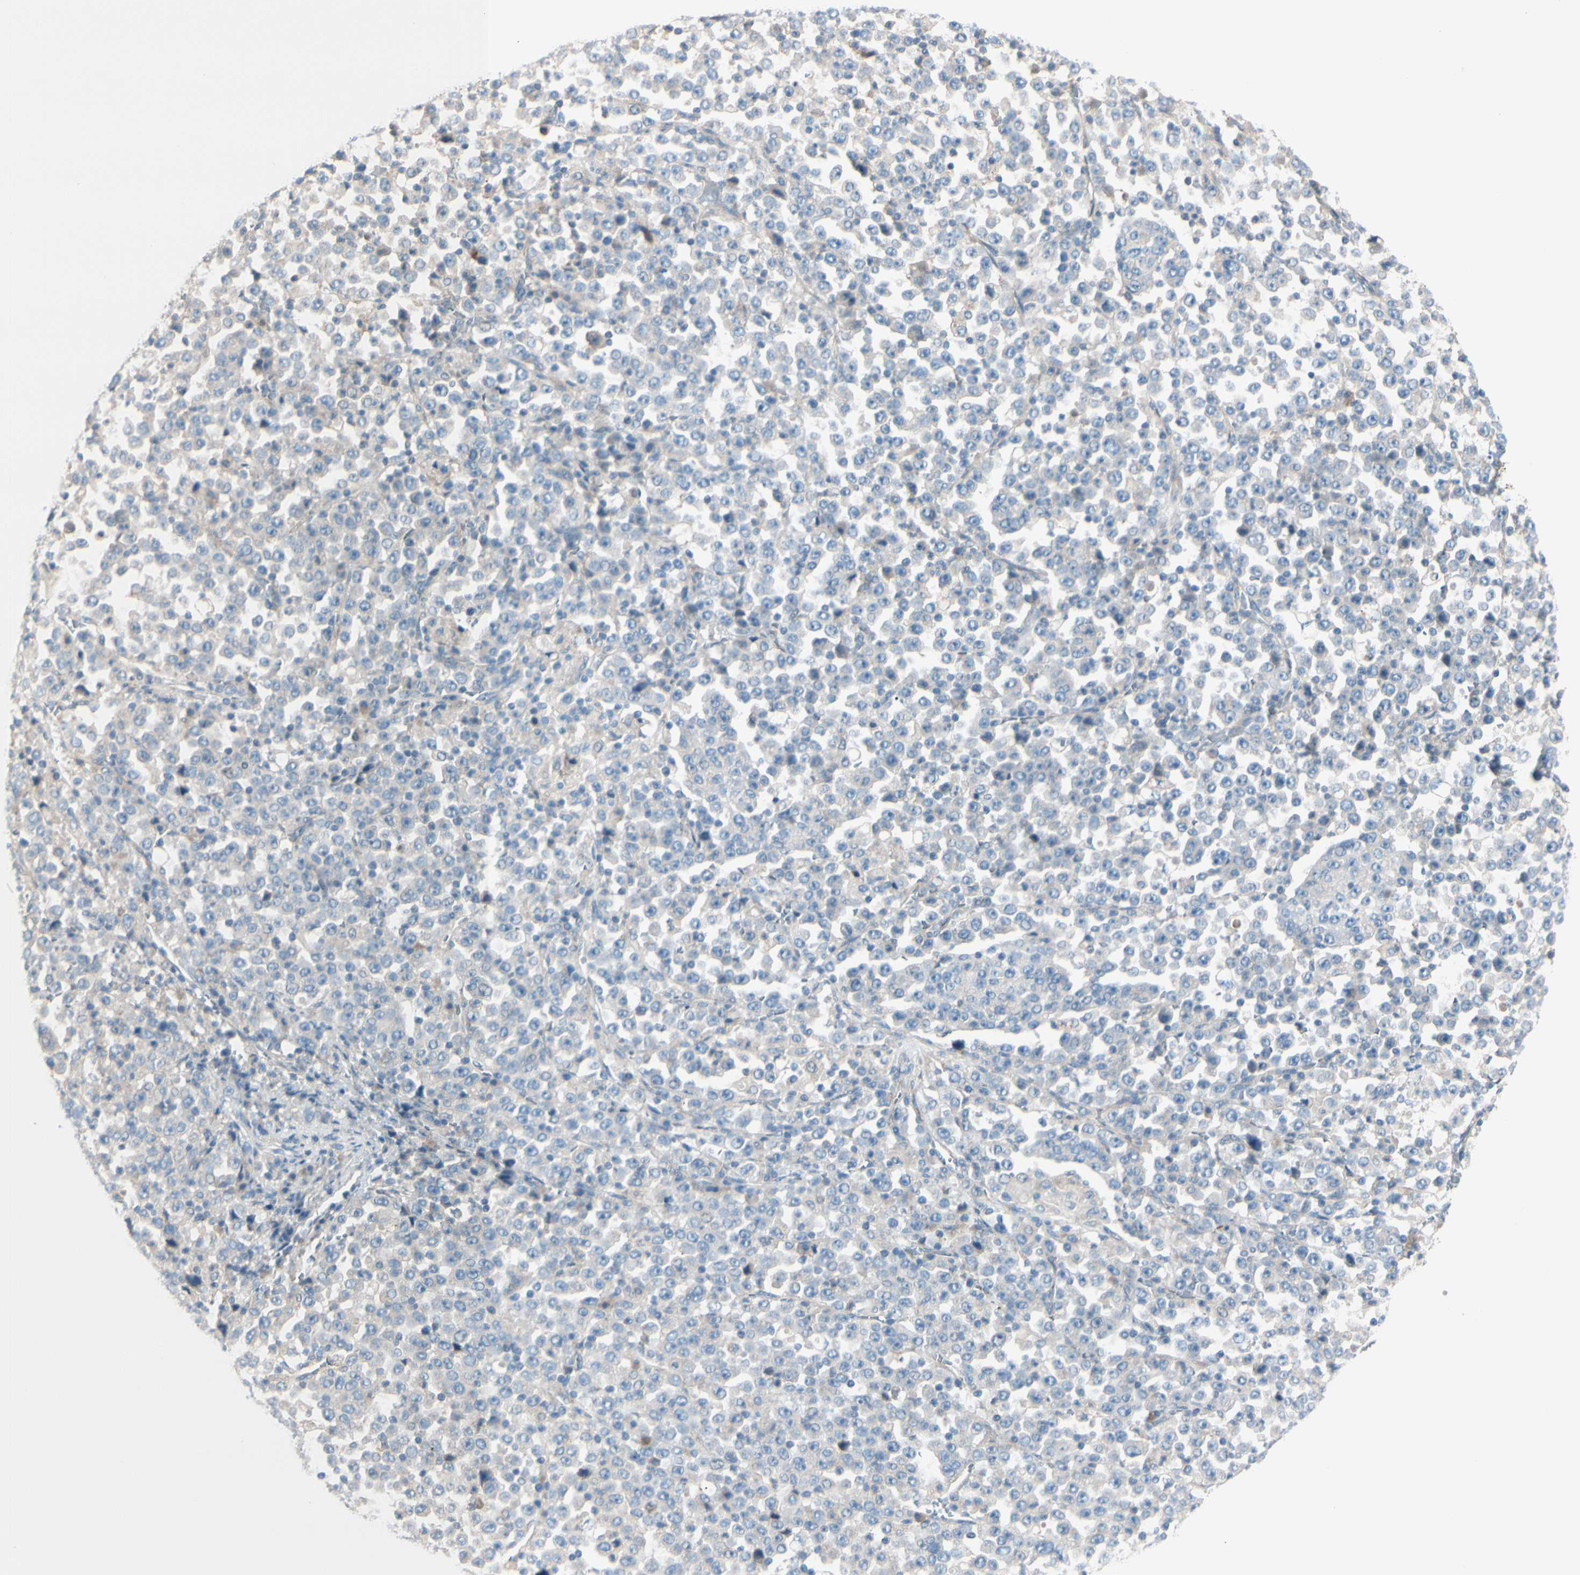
{"staining": {"intensity": "weak", "quantity": ">75%", "location": "cytoplasmic/membranous"}, "tissue": "stomach cancer", "cell_type": "Tumor cells", "image_type": "cancer", "snomed": [{"axis": "morphology", "description": "Normal tissue, NOS"}, {"axis": "morphology", "description": "Adenocarcinoma, NOS"}, {"axis": "topography", "description": "Stomach, upper"}, {"axis": "topography", "description": "Stomach"}], "caption": "Tumor cells reveal low levels of weak cytoplasmic/membranous expression in approximately >75% of cells in human stomach cancer (adenocarcinoma).", "gene": "EPHA3", "patient": {"sex": "male", "age": 59}}